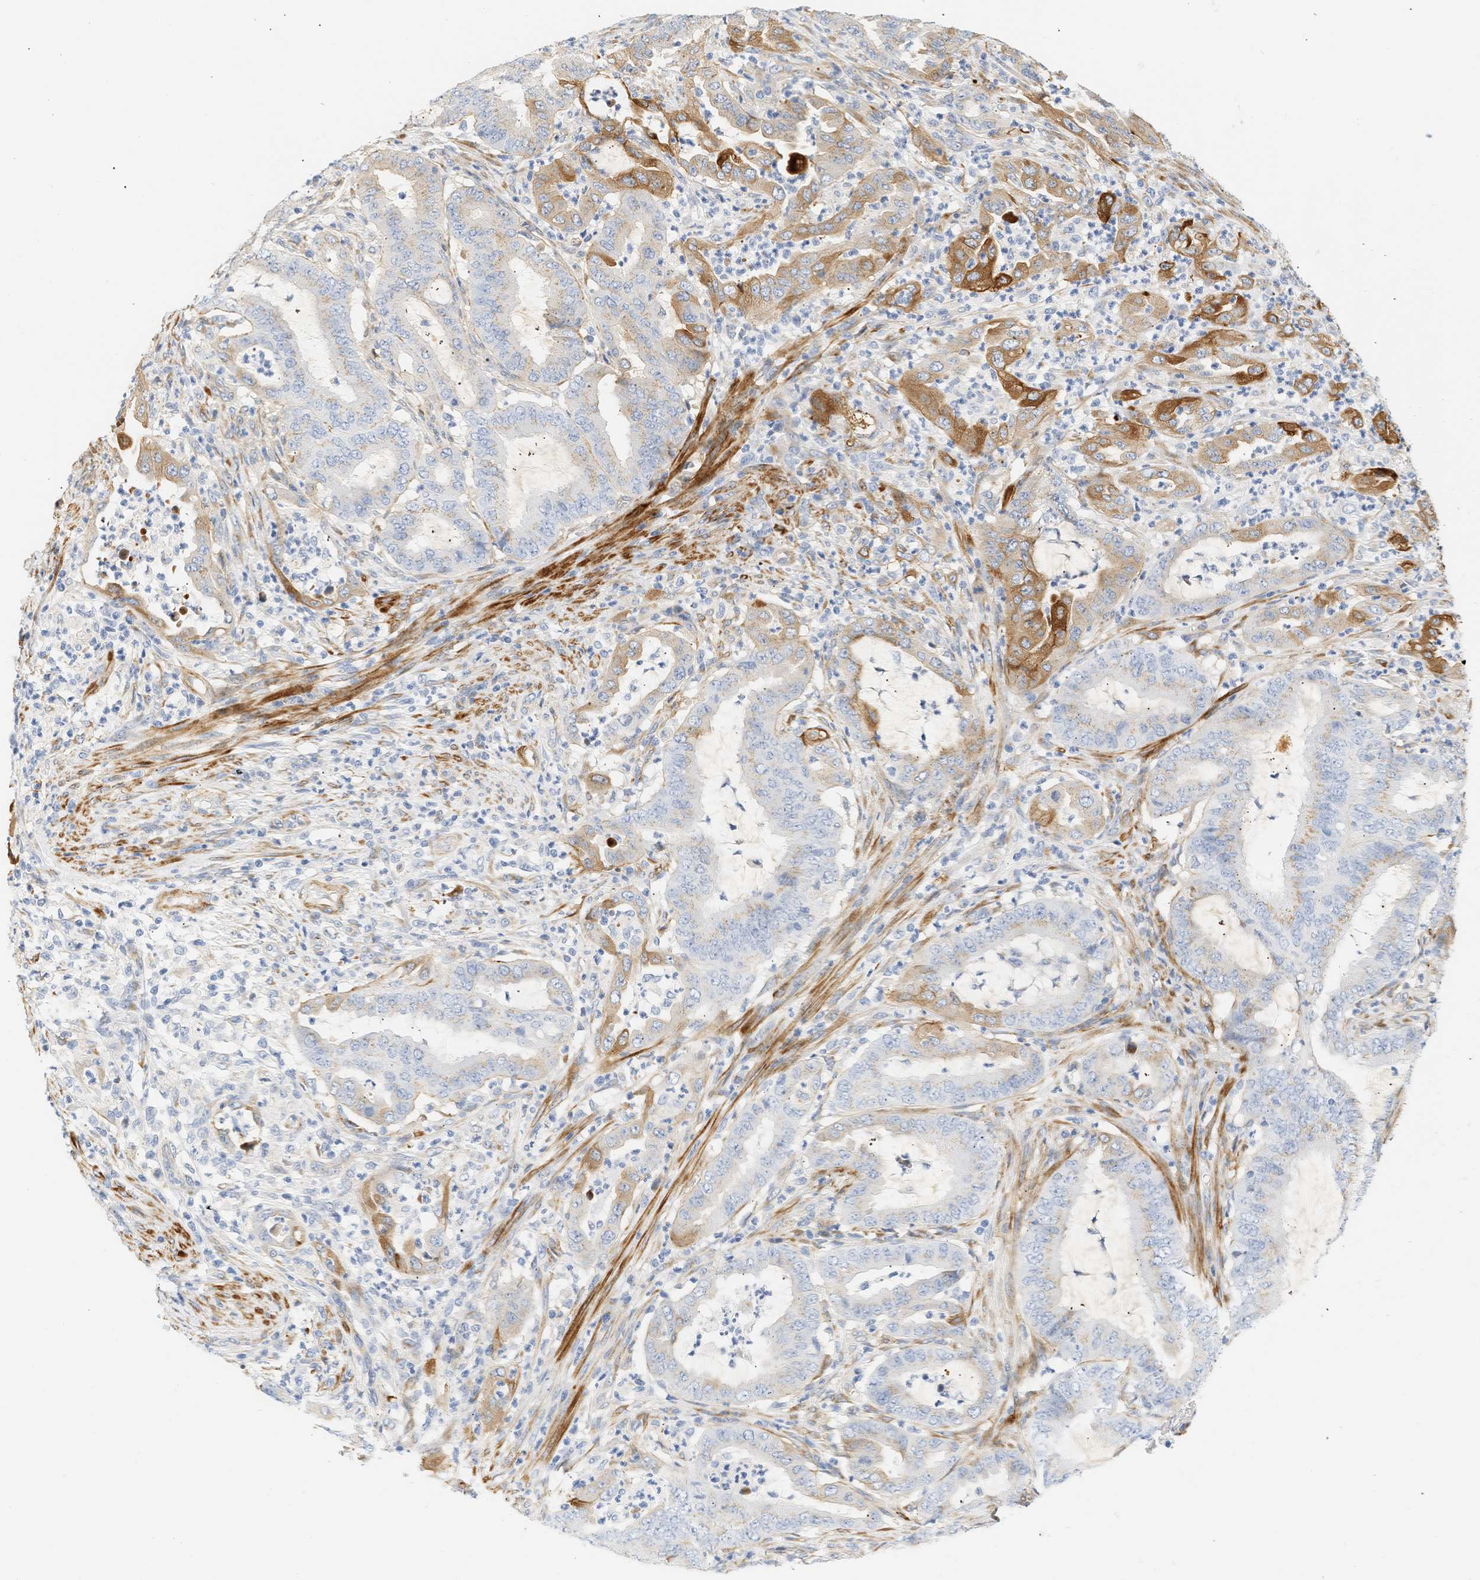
{"staining": {"intensity": "moderate", "quantity": "25%-75%", "location": "cytoplasmic/membranous"}, "tissue": "endometrial cancer", "cell_type": "Tumor cells", "image_type": "cancer", "snomed": [{"axis": "morphology", "description": "Adenocarcinoma, NOS"}, {"axis": "topography", "description": "Endometrium"}], "caption": "Endometrial adenocarcinoma stained for a protein (brown) exhibits moderate cytoplasmic/membranous positive expression in about 25%-75% of tumor cells.", "gene": "SLC30A7", "patient": {"sex": "female", "age": 70}}